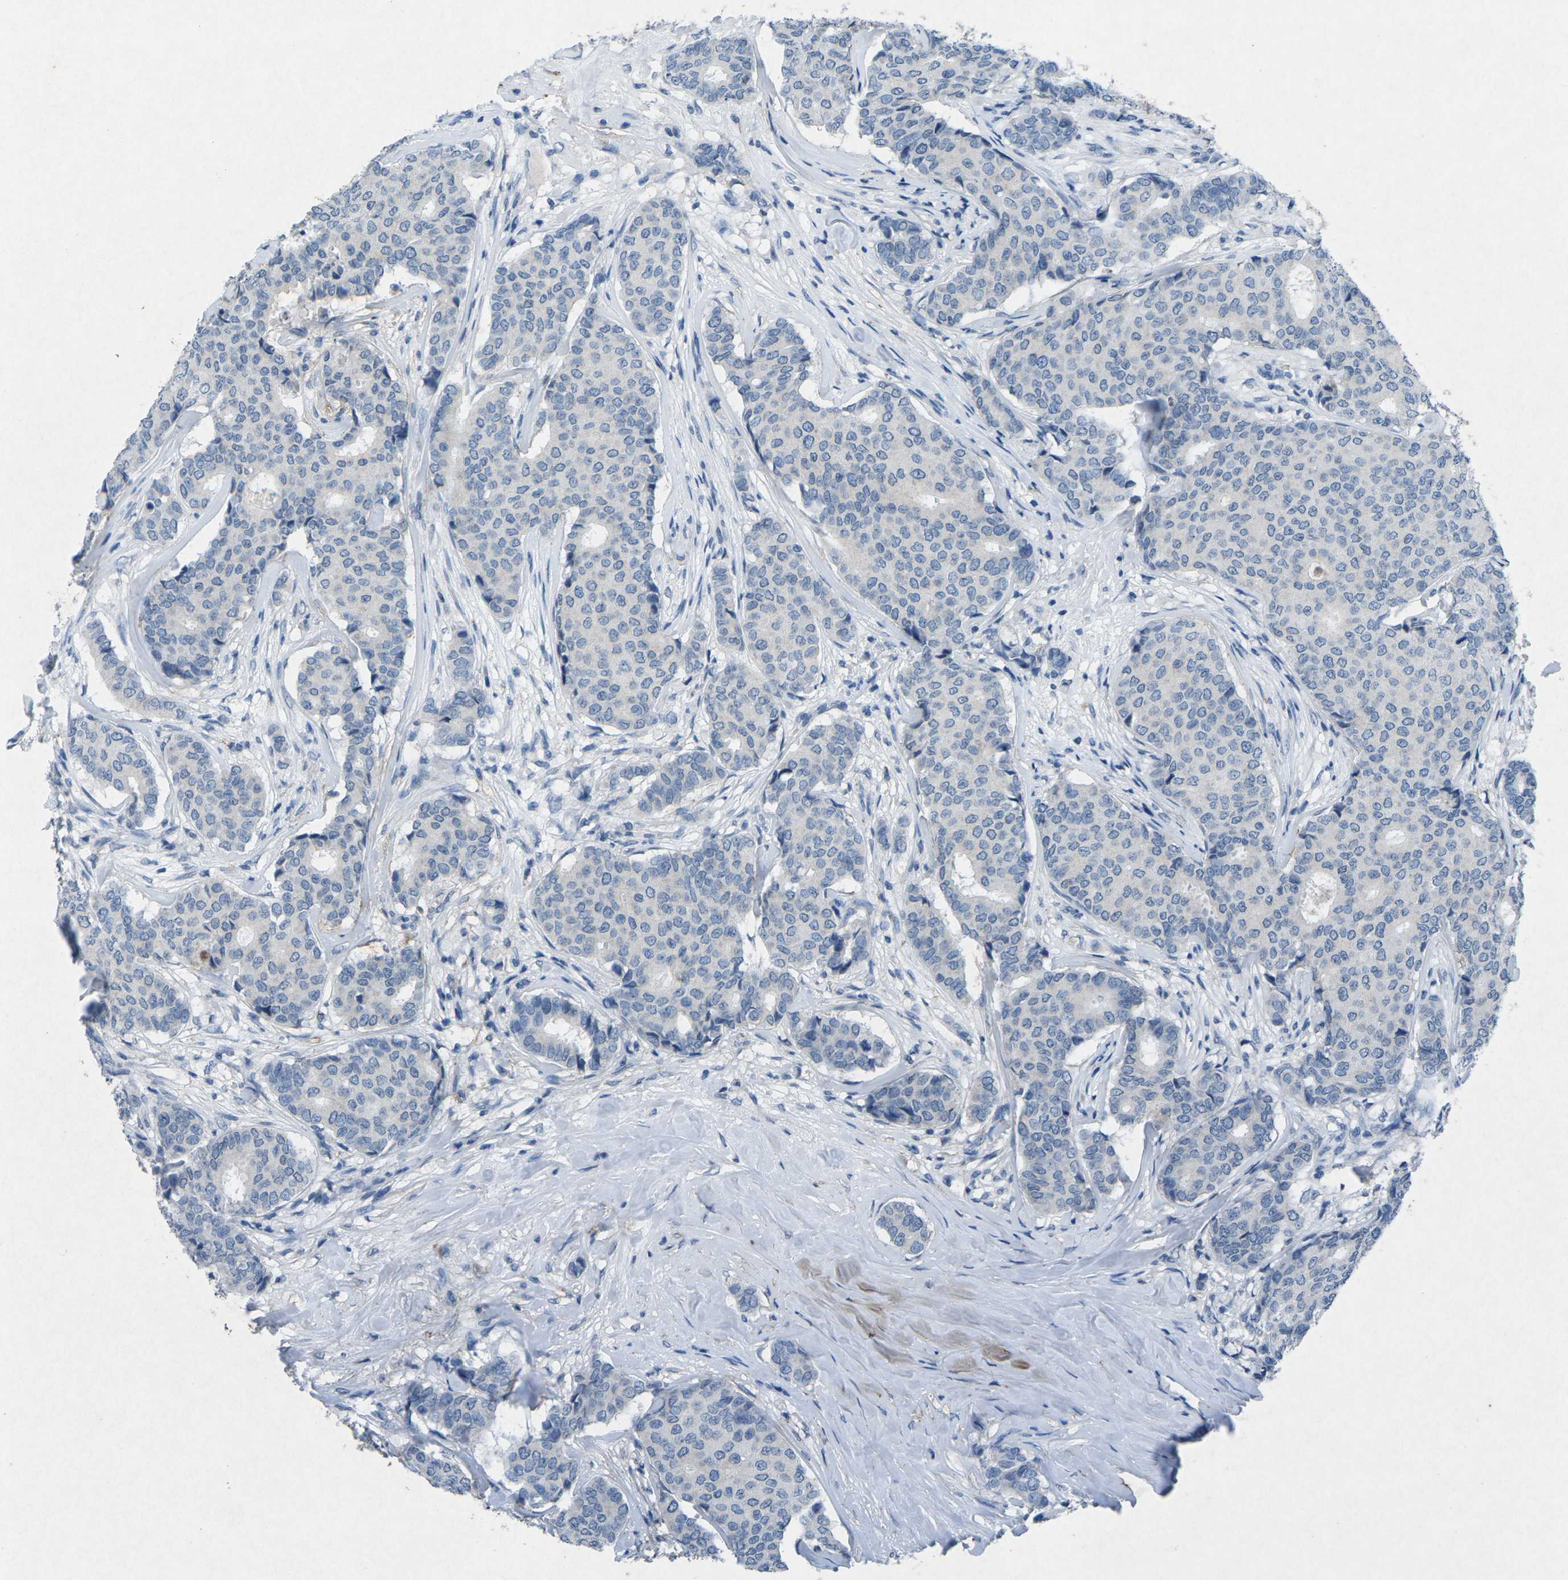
{"staining": {"intensity": "negative", "quantity": "none", "location": "none"}, "tissue": "breast cancer", "cell_type": "Tumor cells", "image_type": "cancer", "snomed": [{"axis": "morphology", "description": "Duct carcinoma"}, {"axis": "topography", "description": "Breast"}], "caption": "This is an immunohistochemistry (IHC) photomicrograph of breast cancer (intraductal carcinoma). There is no expression in tumor cells.", "gene": "PLG", "patient": {"sex": "female", "age": 75}}